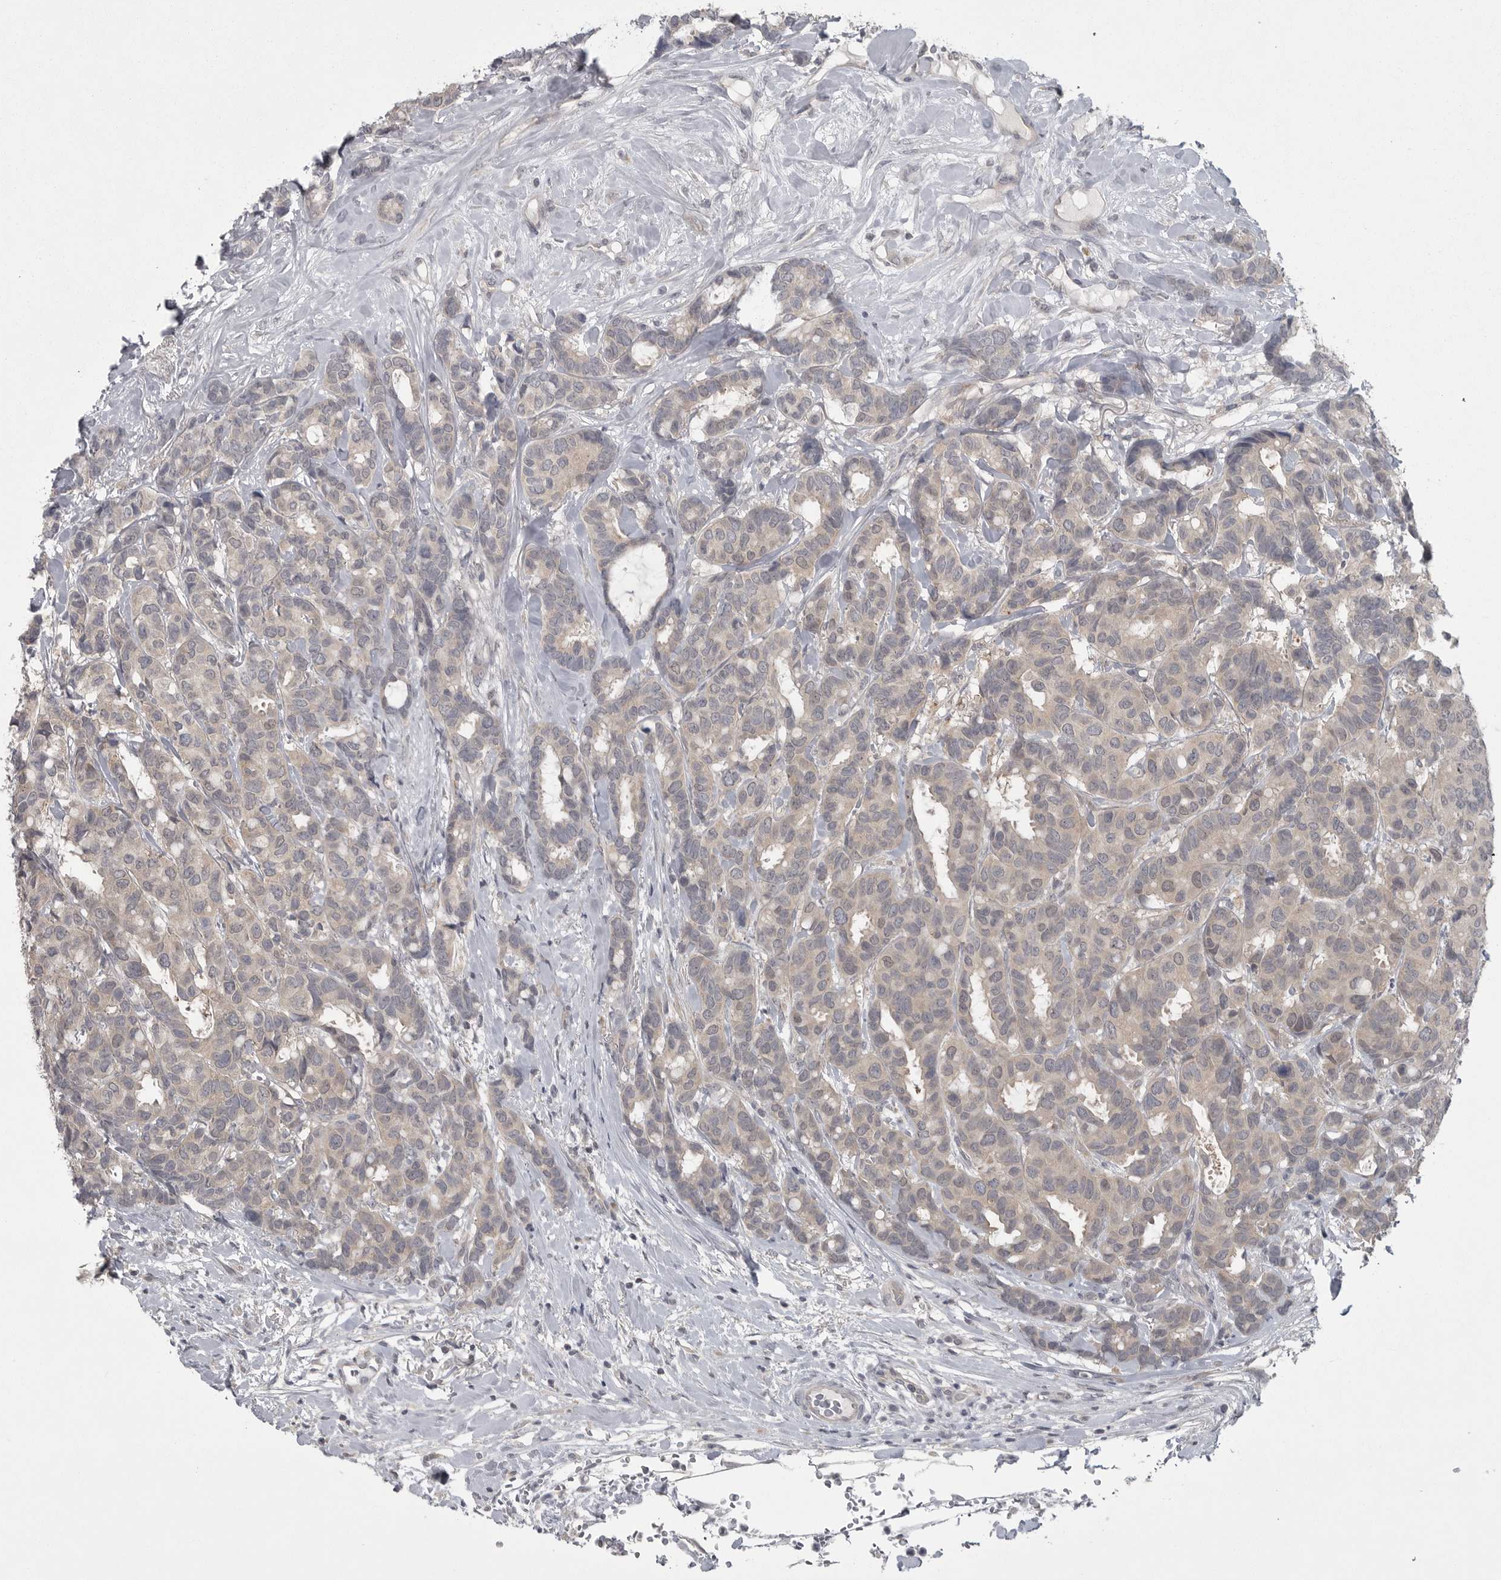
{"staining": {"intensity": "weak", "quantity": "<25%", "location": "cytoplasmic/membranous"}, "tissue": "breast cancer", "cell_type": "Tumor cells", "image_type": "cancer", "snomed": [{"axis": "morphology", "description": "Duct carcinoma"}, {"axis": "topography", "description": "Breast"}], "caption": "Immunohistochemistry (IHC) image of breast intraductal carcinoma stained for a protein (brown), which exhibits no staining in tumor cells. (Brightfield microscopy of DAB IHC at high magnification).", "gene": "PHF13", "patient": {"sex": "female", "age": 87}}